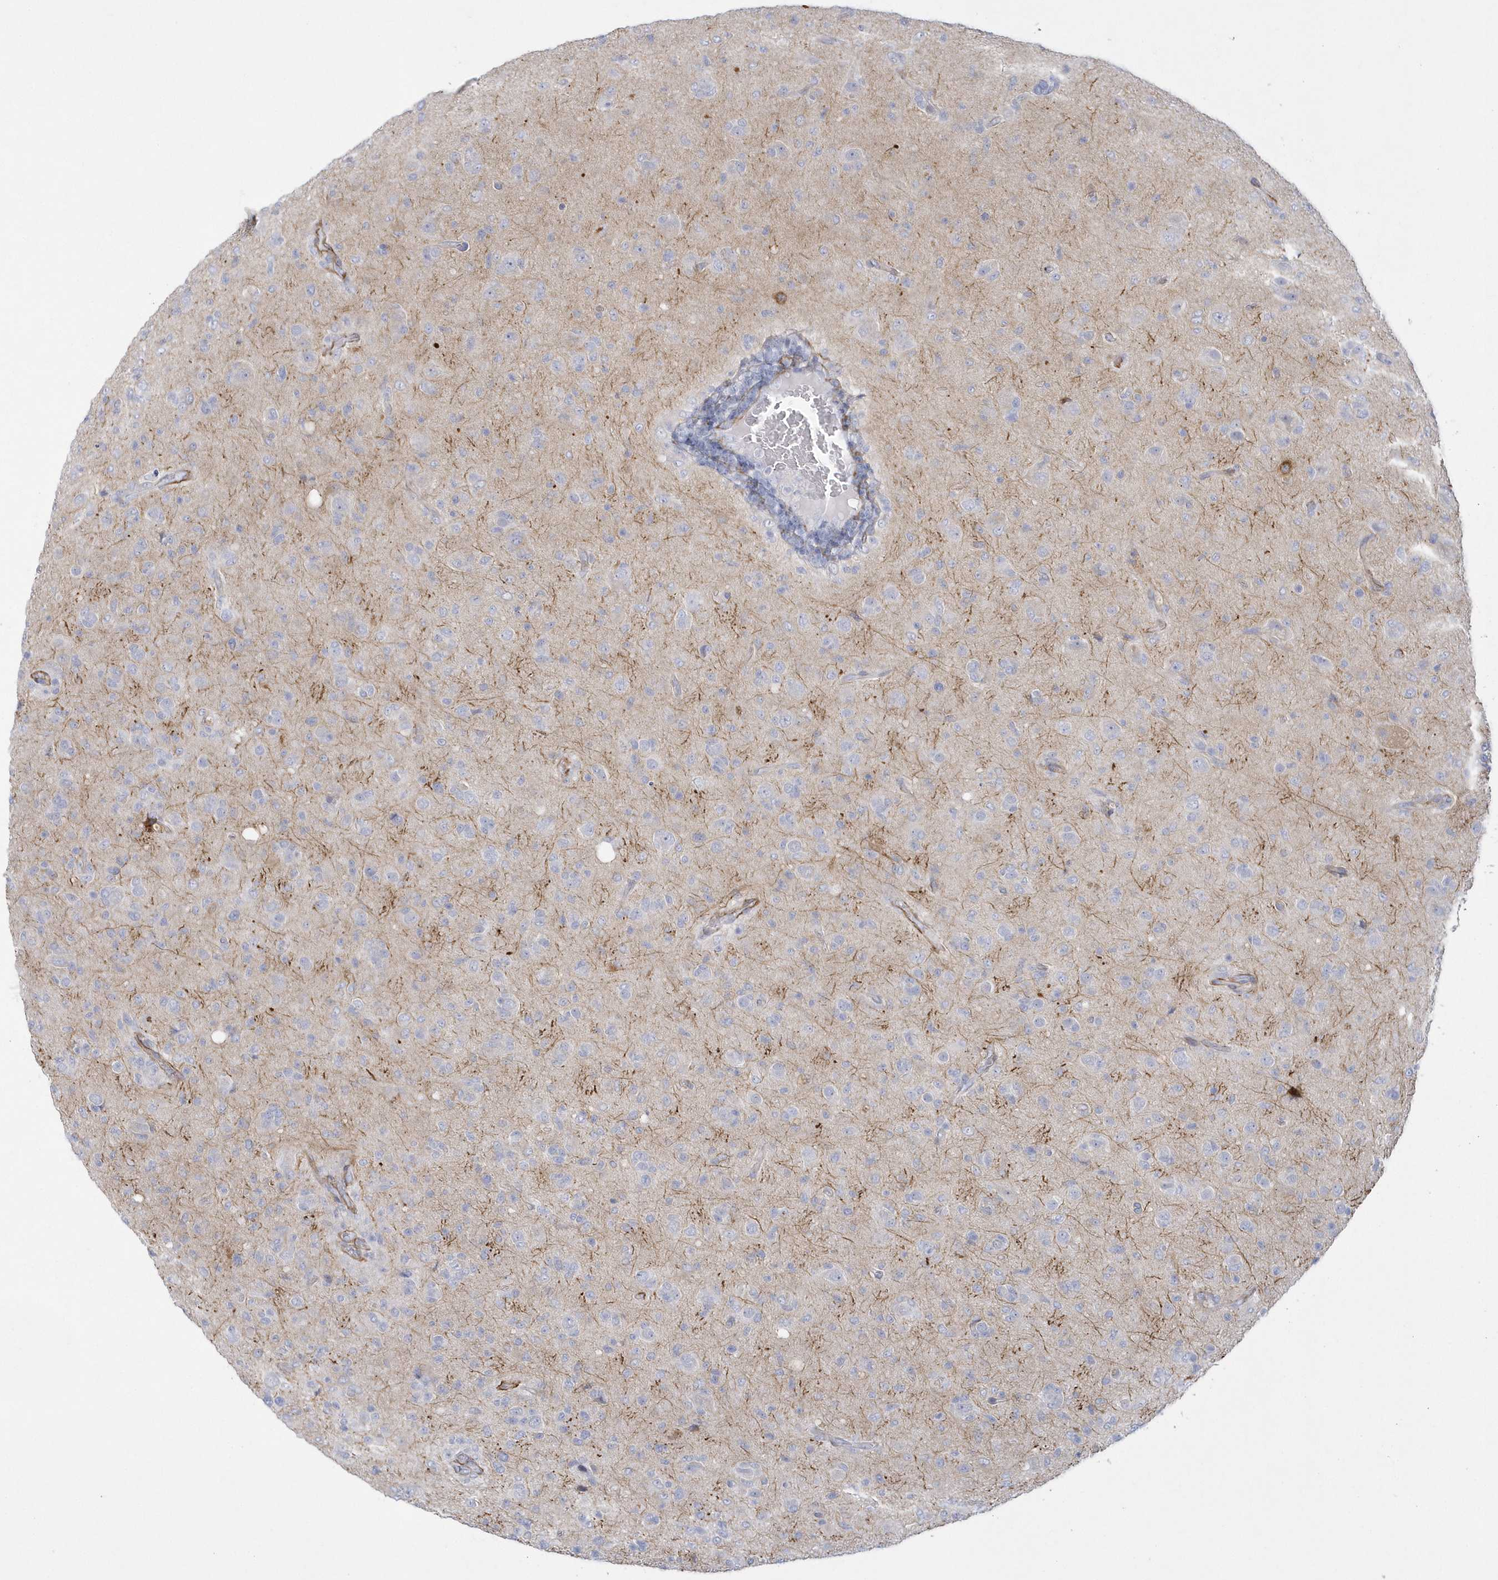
{"staining": {"intensity": "negative", "quantity": "none", "location": "none"}, "tissue": "glioma", "cell_type": "Tumor cells", "image_type": "cancer", "snomed": [{"axis": "morphology", "description": "Glioma, malignant, High grade"}, {"axis": "topography", "description": "Brain"}], "caption": "The micrograph displays no staining of tumor cells in glioma.", "gene": "WDR27", "patient": {"sex": "female", "age": 57}}